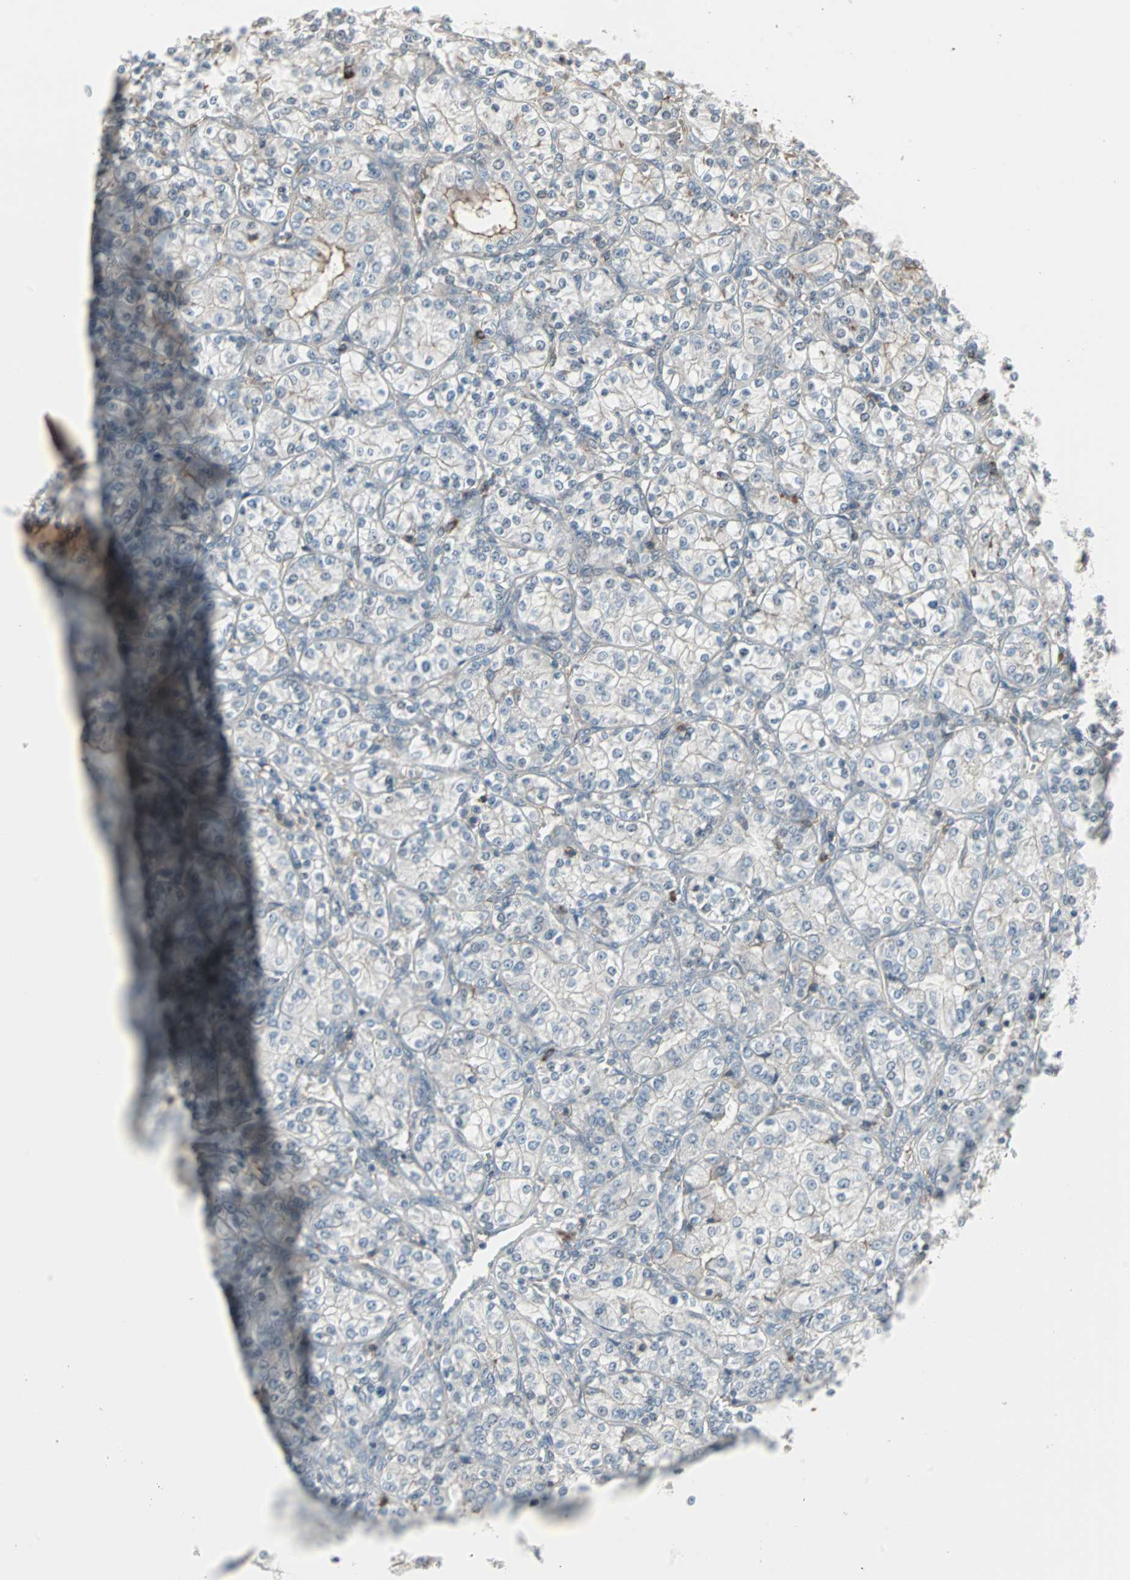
{"staining": {"intensity": "weak", "quantity": "<25%", "location": "cytoplasmic/membranous"}, "tissue": "renal cancer", "cell_type": "Tumor cells", "image_type": "cancer", "snomed": [{"axis": "morphology", "description": "Adenocarcinoma, NOS"}, {"axis": "topography", "description": "Kidney"}], "caption": "The micrograph reveals no staining of tumor cells in renal cancer.", "gene": "ZSCAN32", "patient": {"sex": "male", "age": 77}}